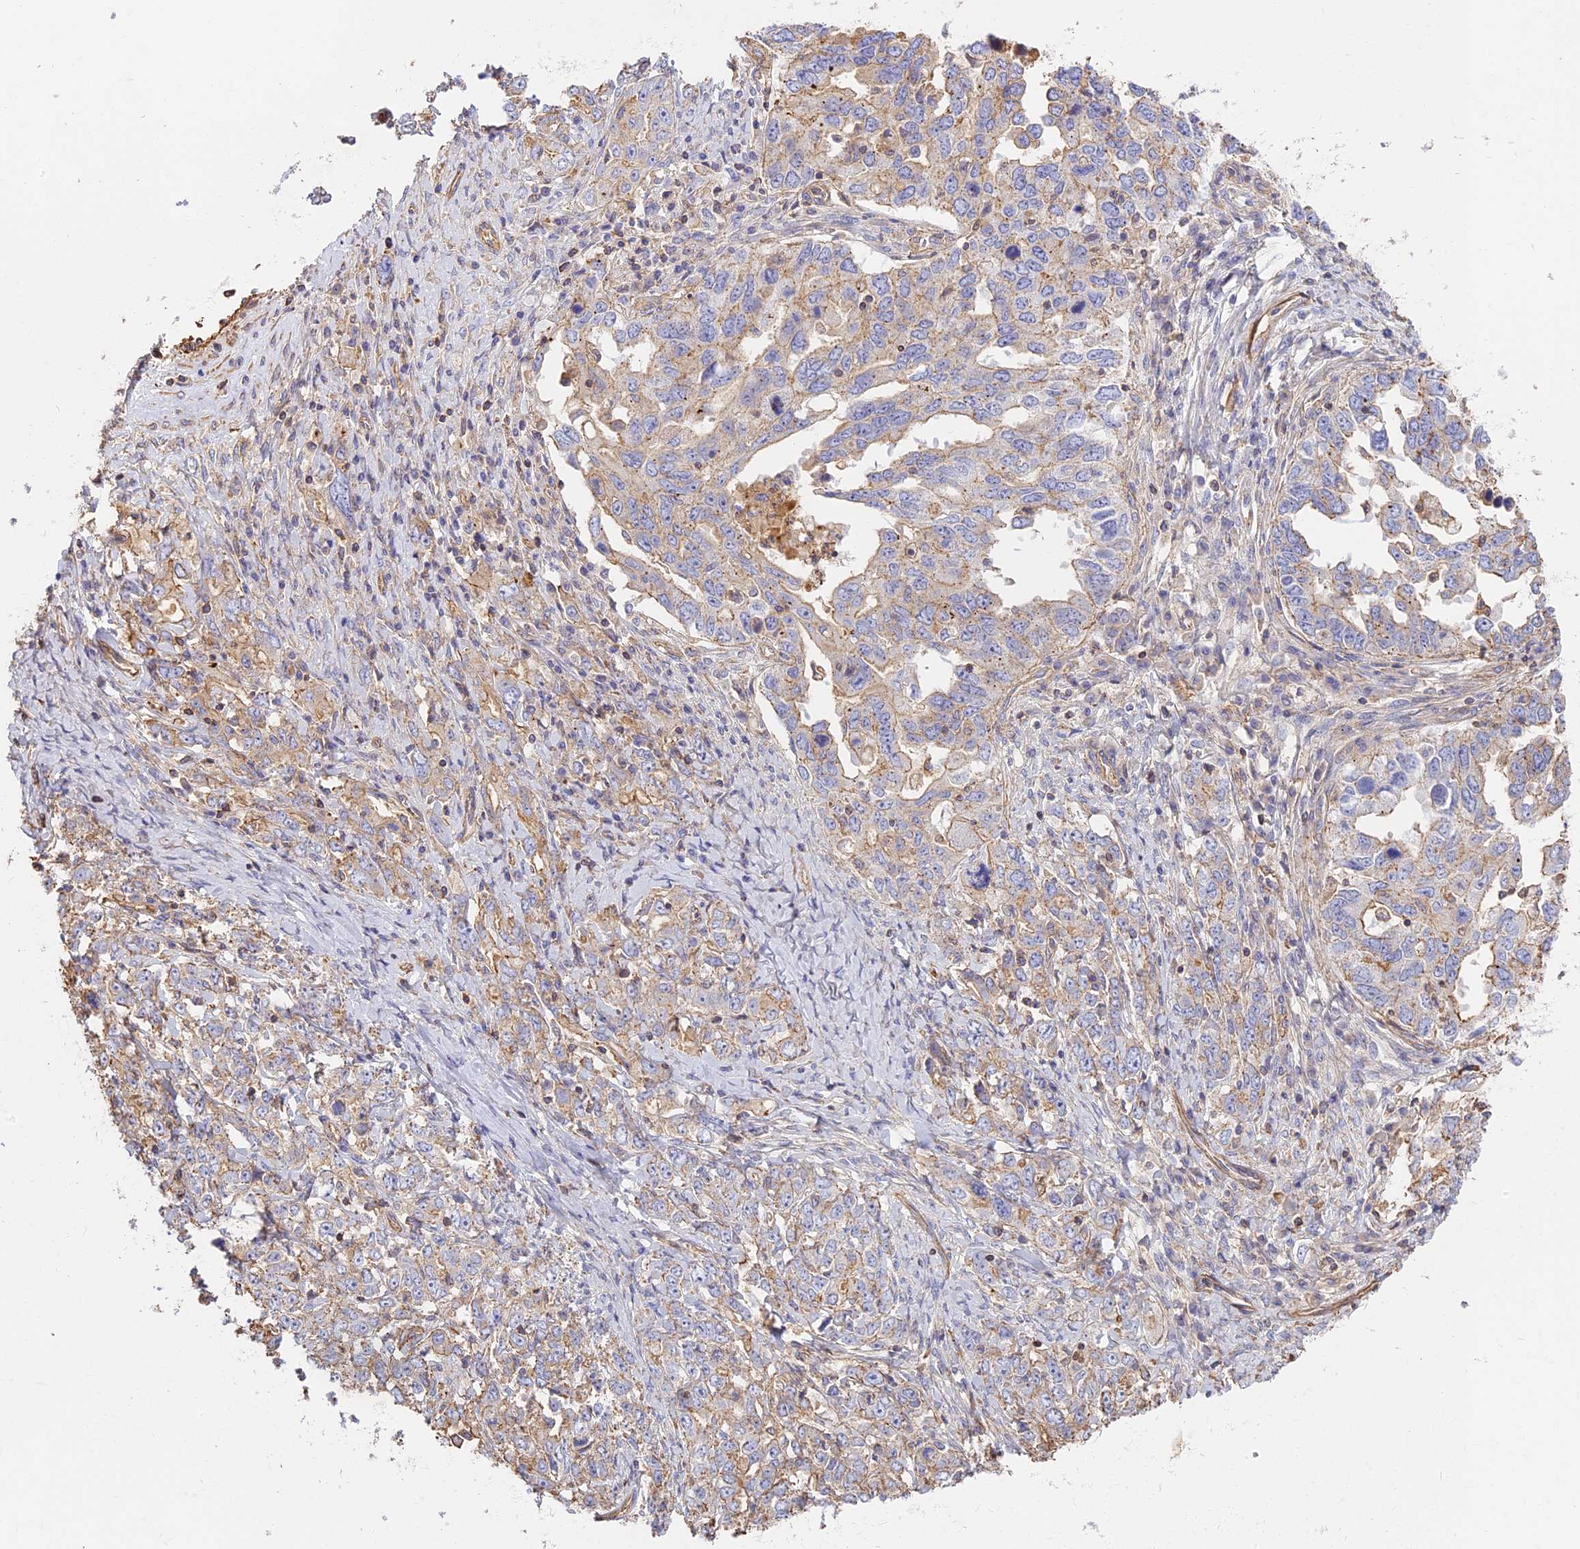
{"staining": {"intensity": "weak", "quantity": "25%-75%", "location": "cytoplasmic/membranous"}, "tissue": "ovarian cancer", "cell_type": "Tumor cells", "image_type": "cancer", "snomed": [{"axis": "morphology", "description": "Carcinoma, endometroid"}, {"axis": "topography", "description": "Ovary"}], "caption": "This image demonstrates immunohistochemistry (IHC) staining of ovarian cancer, with low weak cytoplasmic/membranous expression in about 25%-75% of tumor cells.", "gene": "VPS18", "patient": {"sex": "female", "age": 62}}